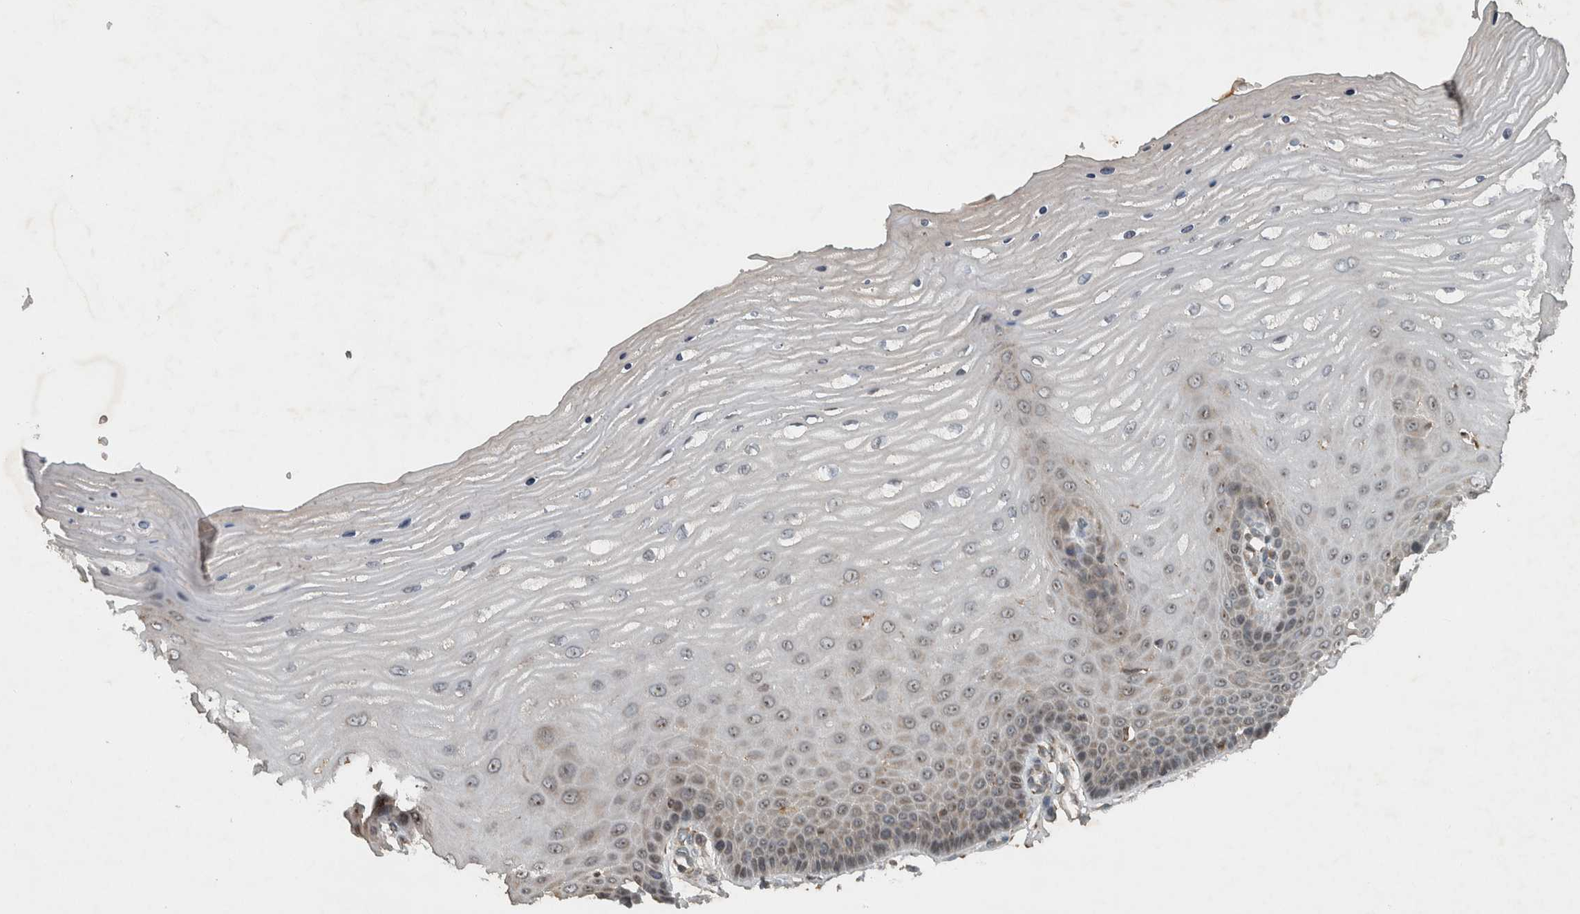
{"staining": {"intensity": "moderate", "quantity": ">75%", "location": "cytoplasmic/membranous"}, "tissue": "cervix", "cell_type": "Glandular cells", "image_type": "normal", "snomed": [{"axis": "morphology", "description": "Normal tissue, NOS"}, {"axis": "topography", "description": "Cervix"}], "caption": "This image reveals IHC staining of normal cervix, with medium moderate cytoplasmic/membranous positivity in about >75% of glandular cells.", "gene": "GPR137B", "patient": {"sex": "female", "age": 55}}